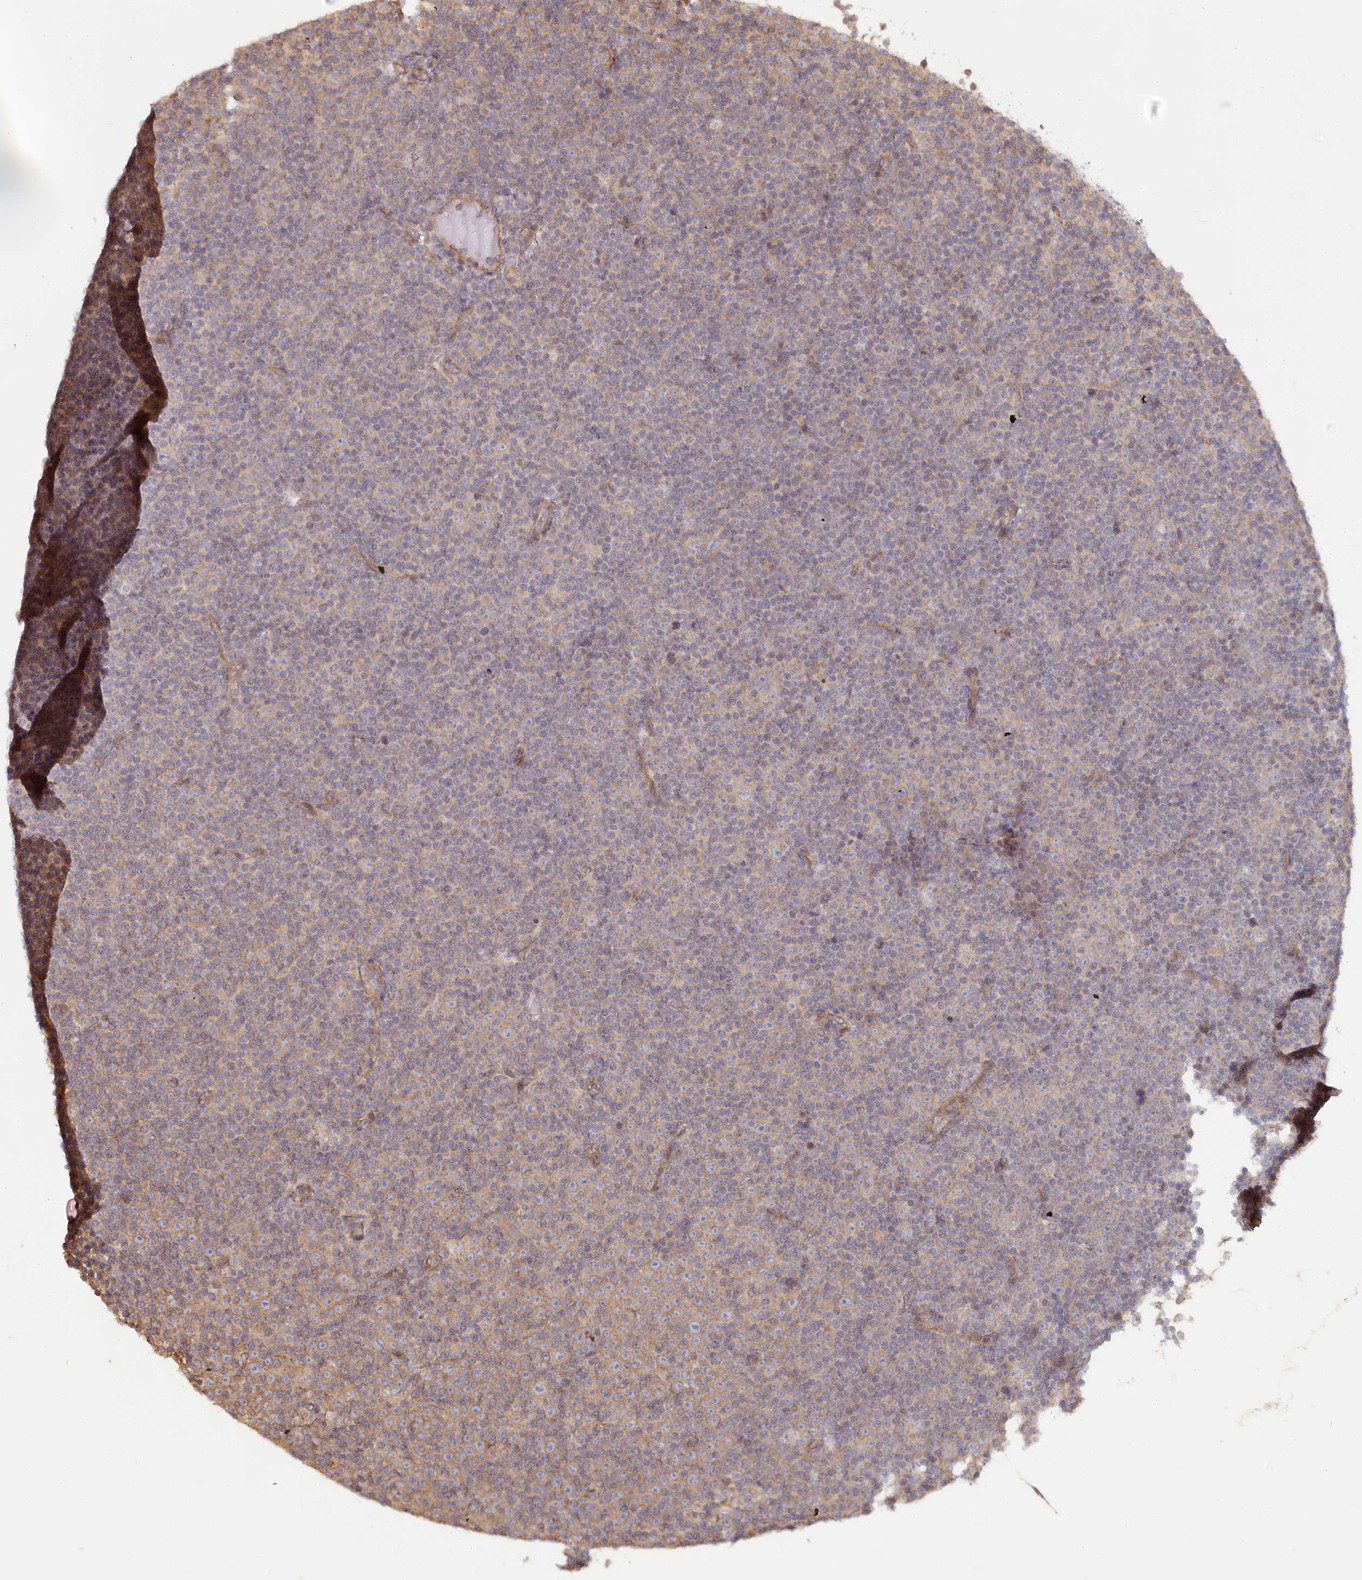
{"staining": {"intensity": "weak", "quantity": "<25%", "location": "cytoplasmic/membranous"}, "tissue": "lymphoma", "cell_type": "Tumor cells", "image_type": "cancer", "snomed": [{"axis": "morphology", "description": "Malignant lymphoma, non-Hodgkin's type, Low grade"}, {"axis": "topography", "description": "Lymph node"}], "caption": "A histopathology image of lymphoma stained for a protein demonstrates no brown staining in tumor cells.", "gene": "TCHP", "patient": {"sex": "female", "age": 67}}